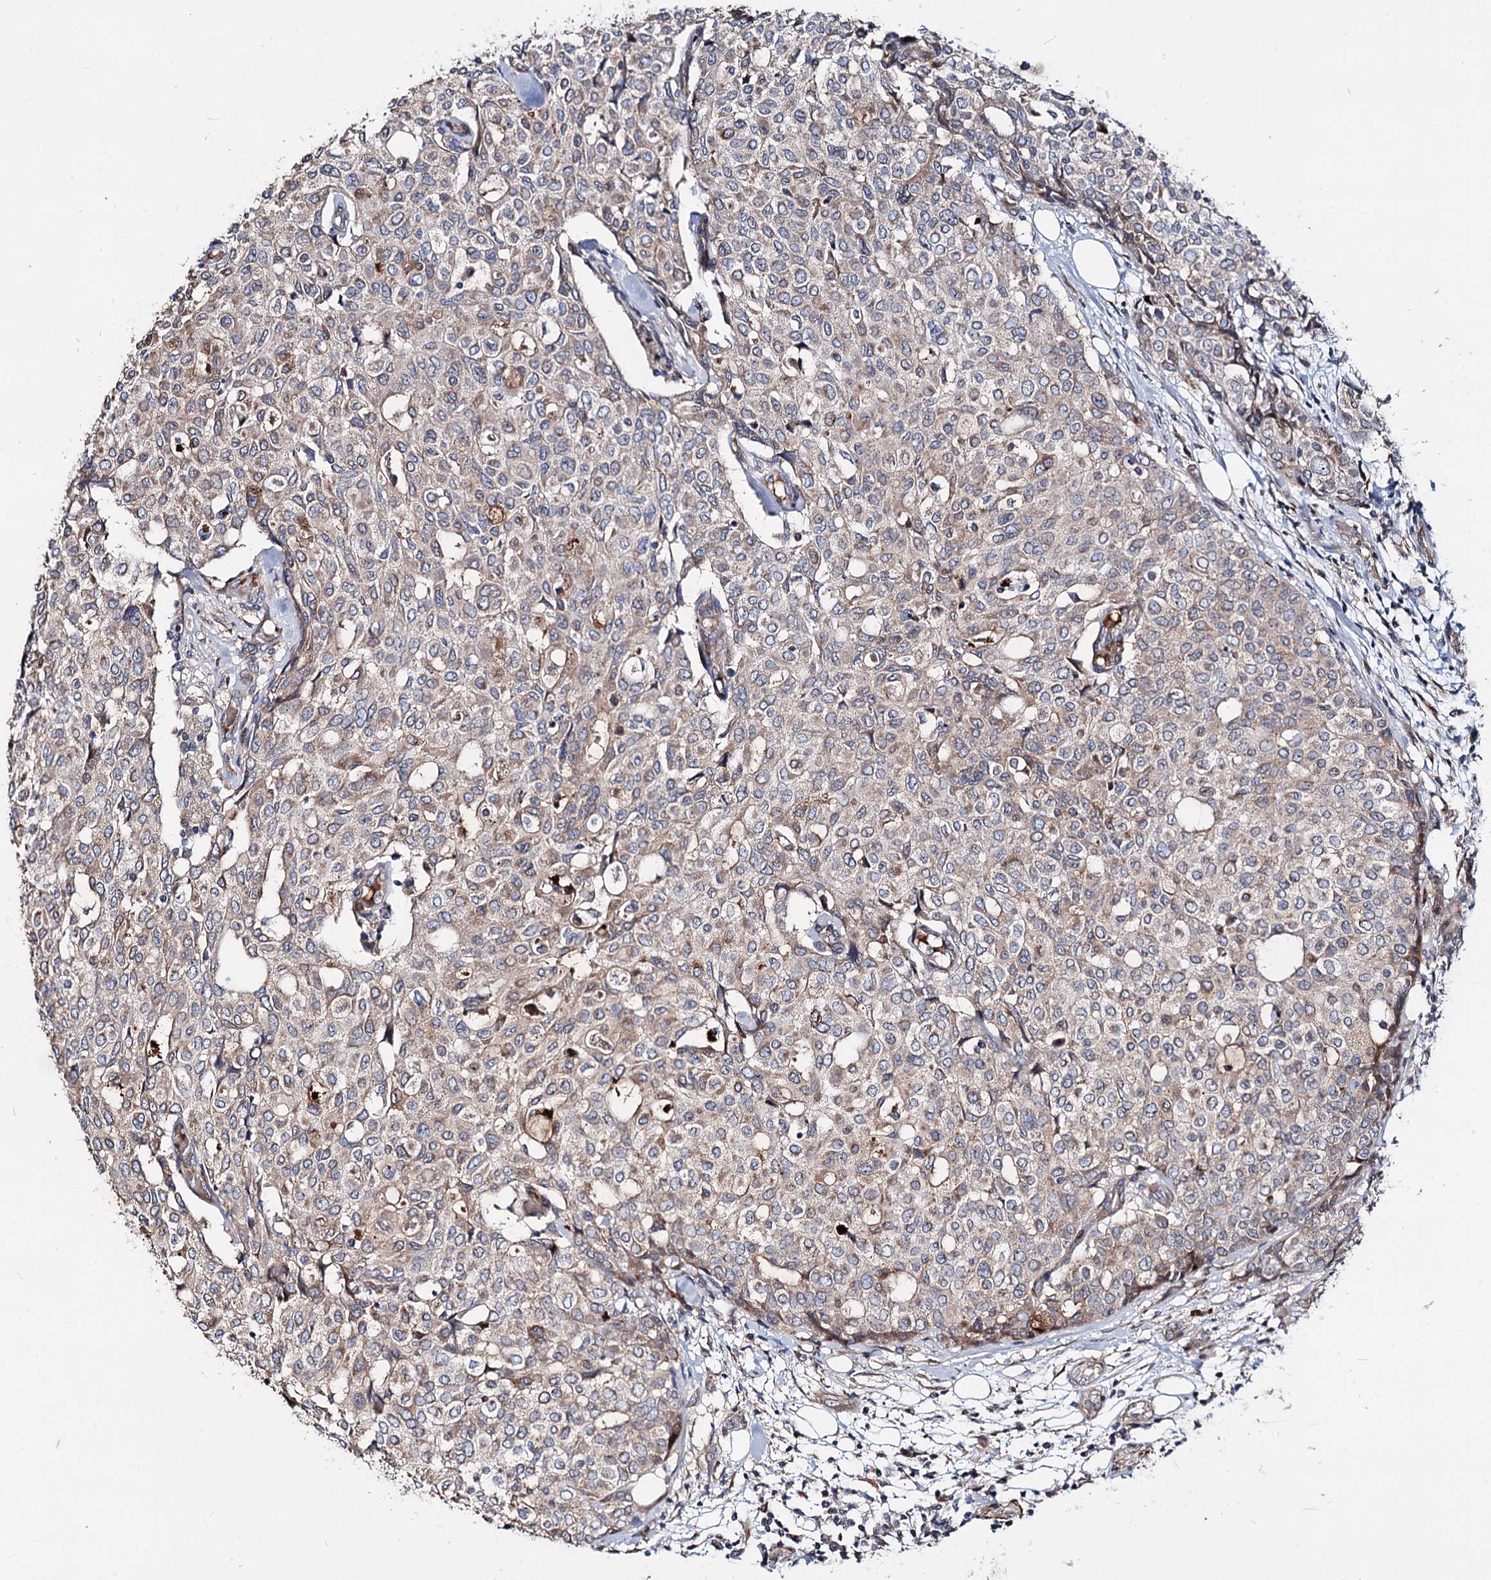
{"staining": {"intensity": "weak", "quantity": ">75%", "location": "cytoplasmic/membranous"}, "tissue": "breast cancer", "cell_type": "Tumor cells", "image_type": "cancer", "snomed": [{"axis": "morphology", "description": "Lobular carcinoma"}, {"axis": "topography", "description": "Breast"}], "caption": "Immunohistochemistry (IHC) histopathology image of human breast cancer stained for a protein (brown), which demonstrates low levels of weak cytoplasmic/membranous expression in about >75% of tumor cells.", "gene": "PTDSS2", "patient": {"sex": "female", "age": 51}}